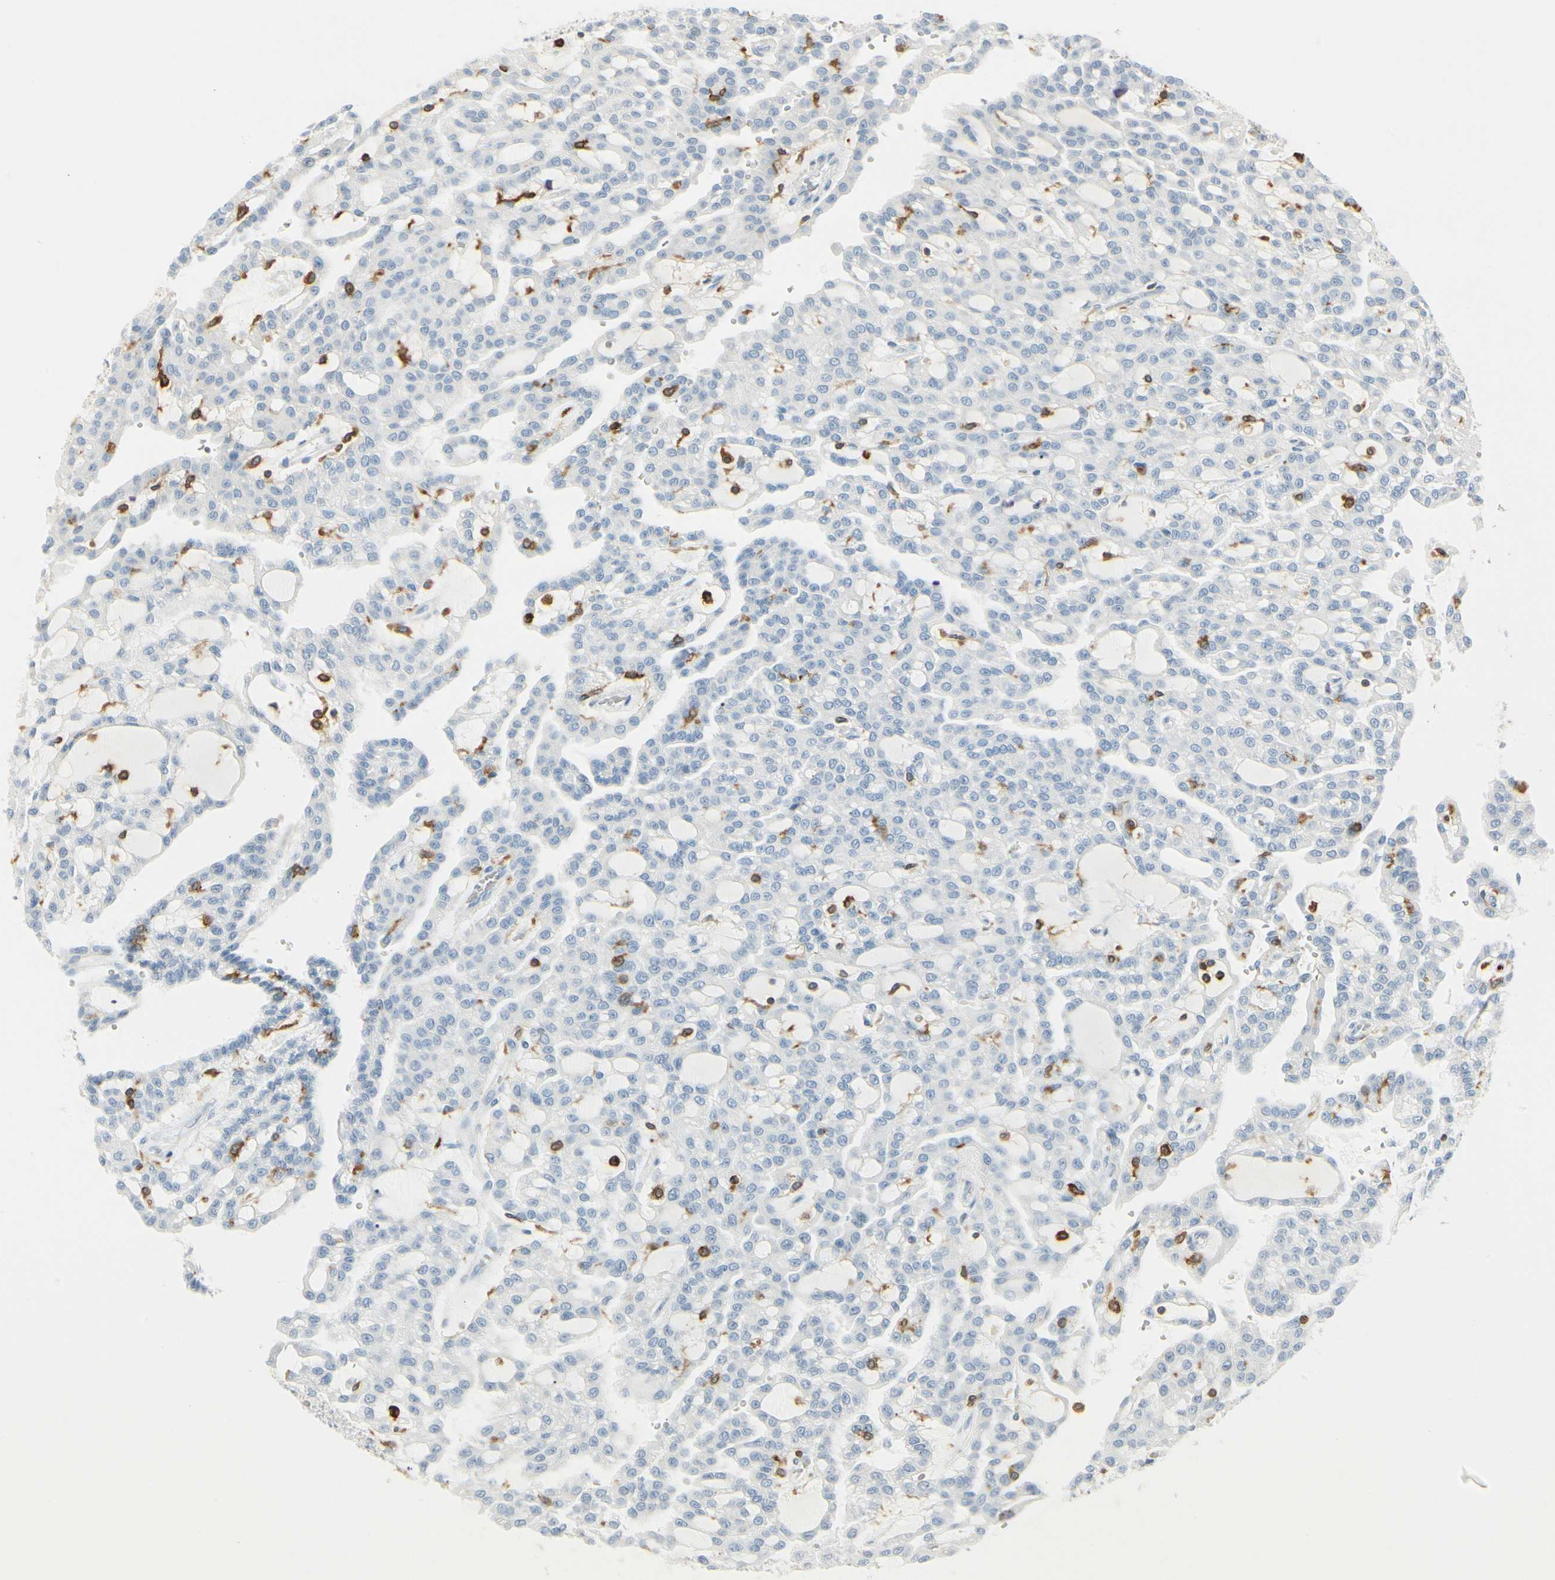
{"staining": {"intensity": "negative", "quantity": "none", "location": "none"}, "tissue": "renal cancer", "cell_type": "Tumor cells", "image_type": "cancer", "snomed": [{"axis": "morphology", "description": "Adenocarcinoma, NOS"}, {"axis": "topography", "description": "Kidney"}], "caption": "The immunohistochemistry (IHC) image has no significant positivity in tumor cells of renal adenocarcinoma tissue.", "gene": "ITGB2", "patient": {"sex": "male", "age": 63}}